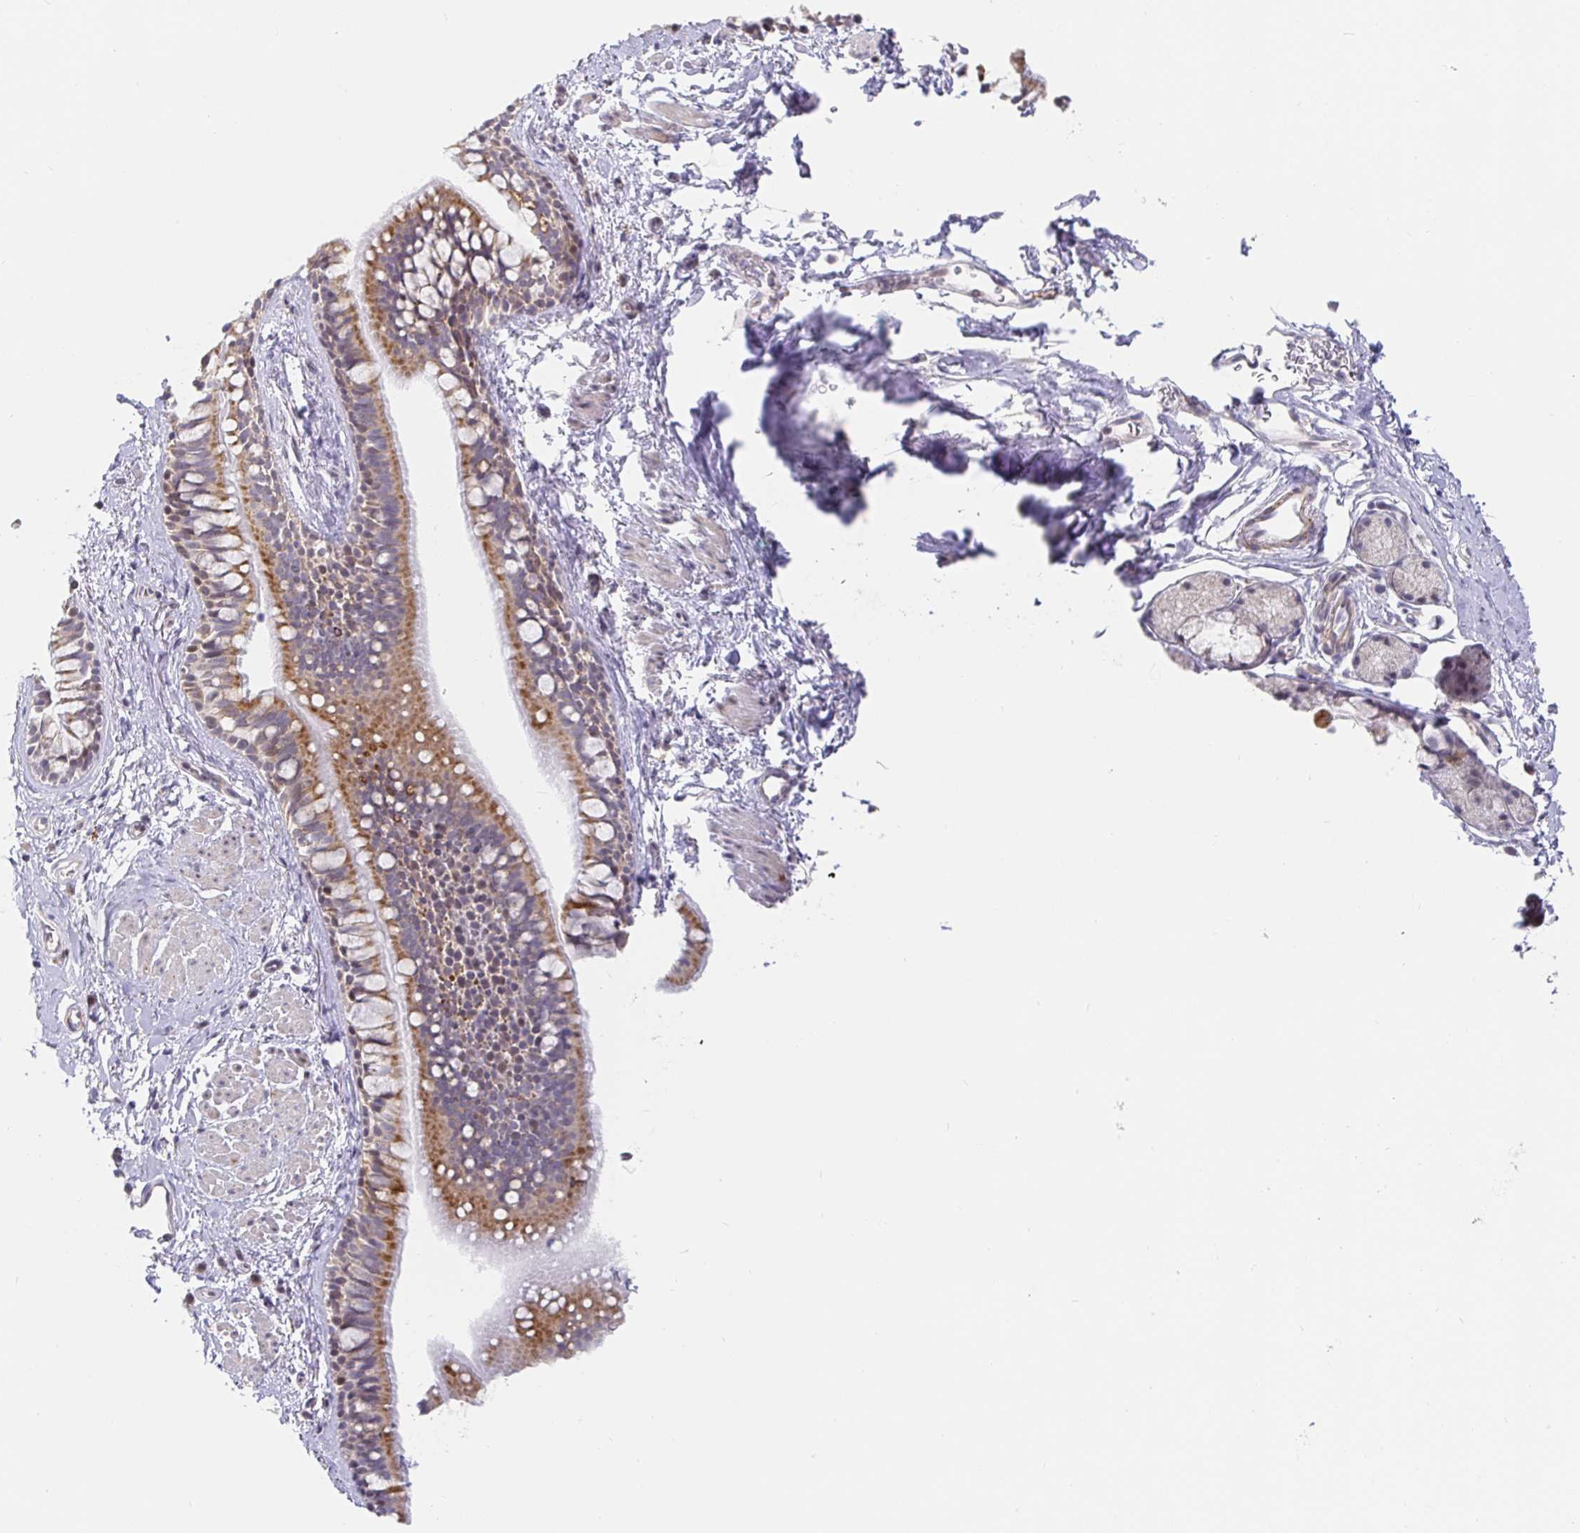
{"staining": {"intensity": "moderate", "quantity": ">75%", "location": "cytoplasmic/membranous"}, "tissue": "bronchus", "cell_type": "Respiratory epithelial cells", "image_type": "normal", "snomed": [{"axis": "morphology", "description": "Normal tissue, NOS"}, {"axis": "topography", "description": "Lymph node"}, {"axis": "topography", "description": "Cartilage tissue"}, {"axis": "topography", "description": "Bronchus"}], "caption": "Respiratory epithelial cells show moderate cytoplasmic/membranous staining in about >75% of cells in unremarkable bronchus. (brown staining indicates protein expression, while blue staining denotes nuclei).", "gene": "CIT", "patient": {"sex": "female", "age": 70}}